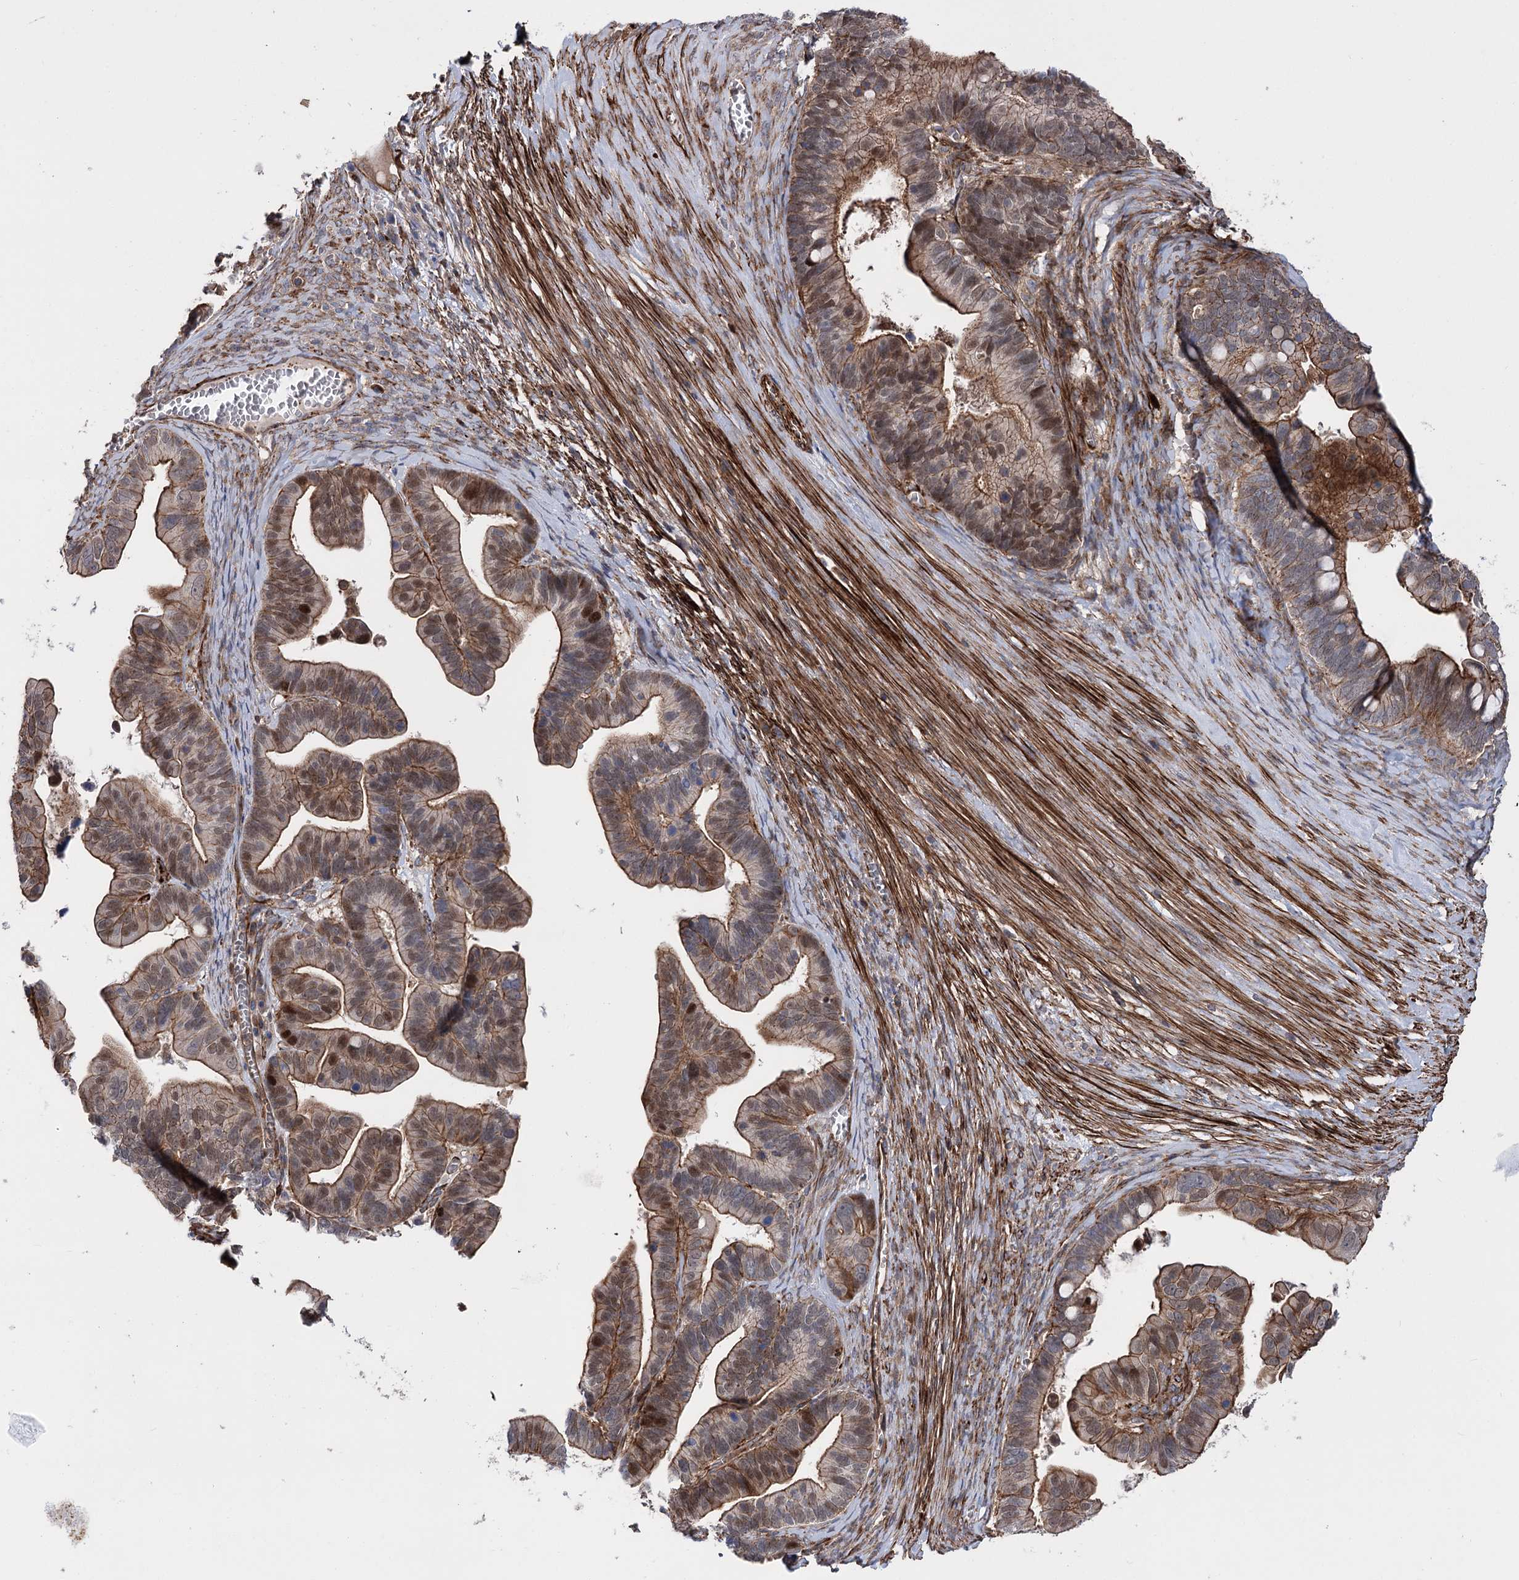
{"staining": {"intensity": "moderate", "quantity": ">75%", "location": "cytoplasmic/membranous,nuclear"}, "tissue": "ovarian cancer", "cell_type": "Tumor cells", "image_type": "cancer", "snomed": [{"axis": "morphology", "description": "Cystadenocarcinoma, serous, NOS"}, {"axis": "topography", "description": "Ovary"}], "caption": "A brown stain labels moderate cytoplasmic/membranous and nuclear positivity of a protein in human ovarian serous cystadenocarcinoma tumor cells. (Brightfield microscopy of DAB IHC at high magnification).", "gene": "DPP3", "patient": {"sex": "female", "age": 56}}